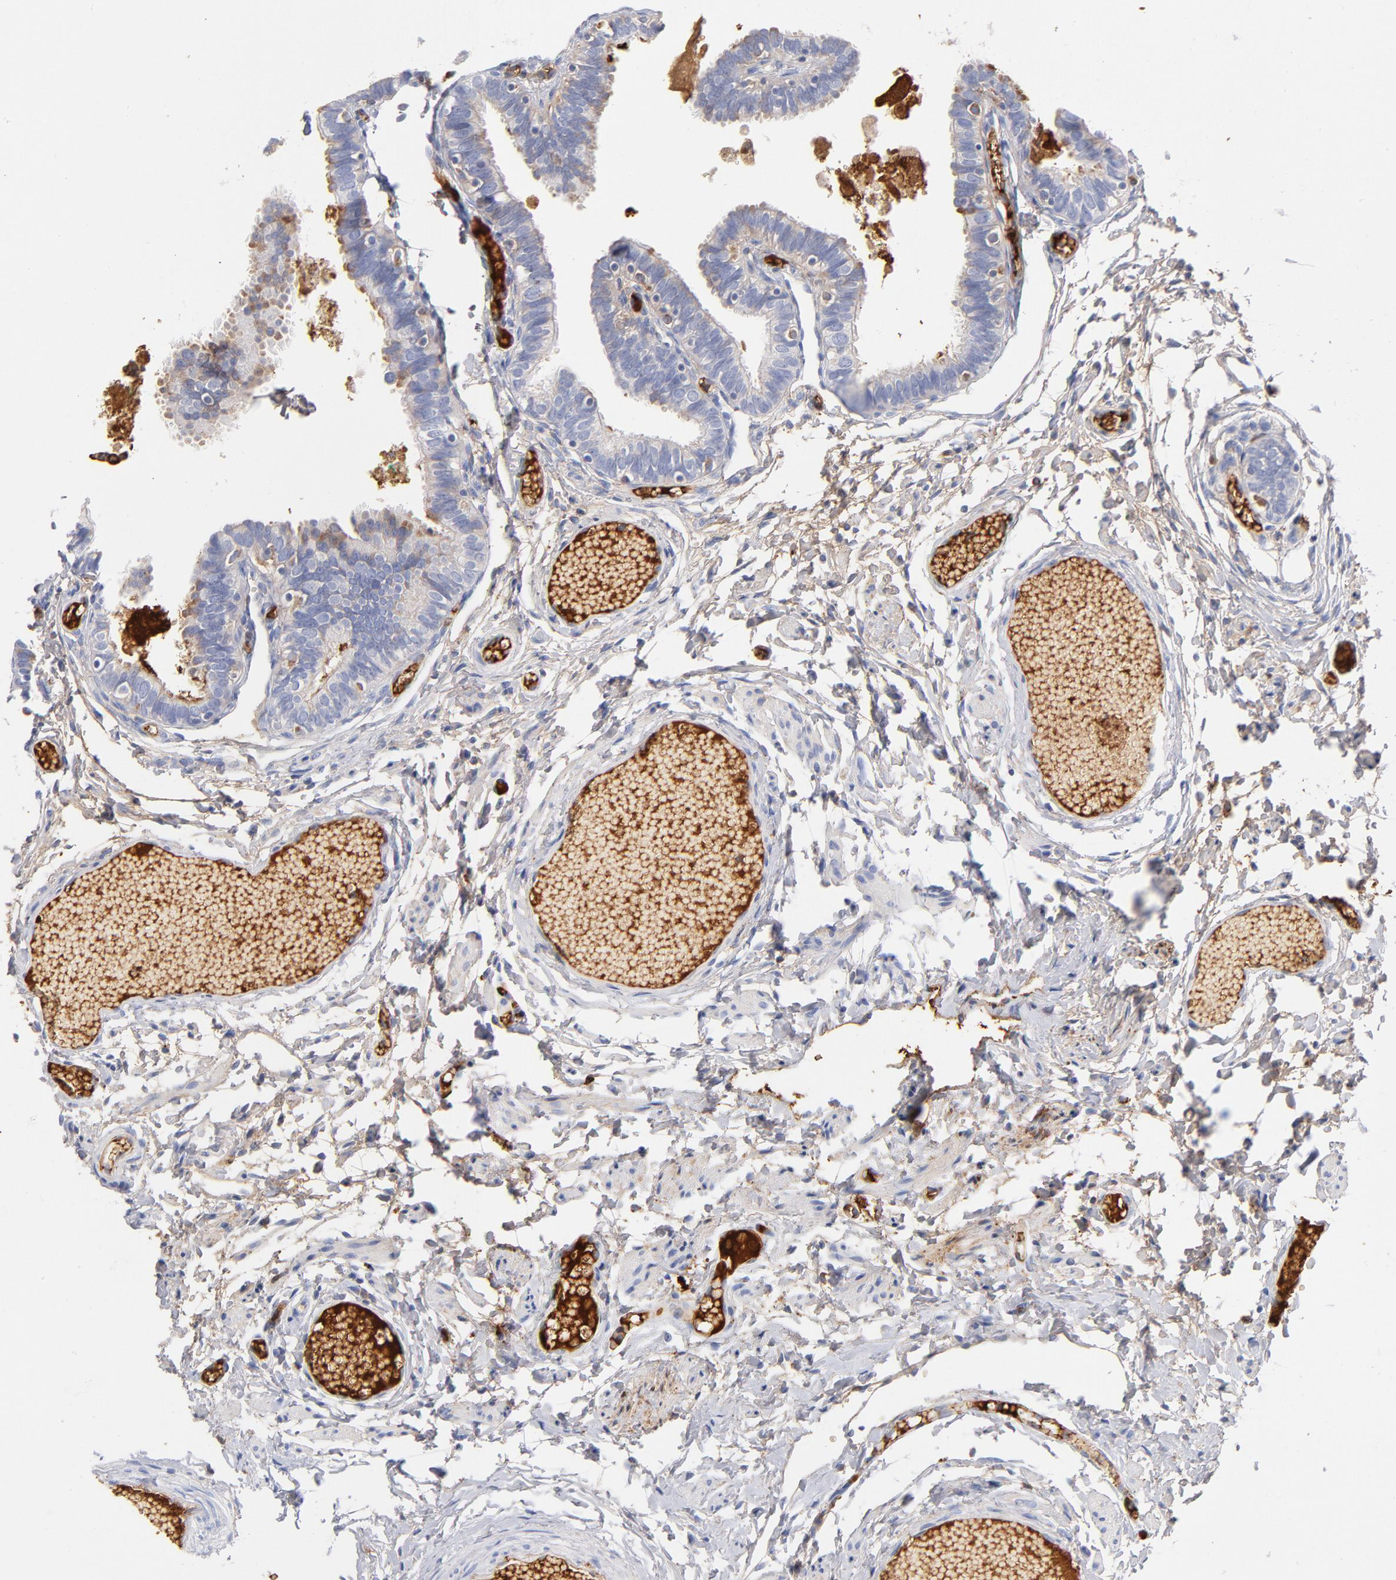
{"staining": {"intensity": "negative", "quantity": "none", "location": "none"}, "tissue": "fallopian tube", "cell_type": "Glandular cells", "image_type": "normal", "snomed": [{"axis": "morphology", "description": "Normal tissue, NOS"}, {"axis": "topography", "description": "Fallopian tube"}], "caption": "The immunohistochemistry (IHC) histopathology image has no significant positivity in glandular cells of fallopian tube. Nuclei are stained in blue.", "gene": "C3", "patient": {"sex": "female", "age": 46}}